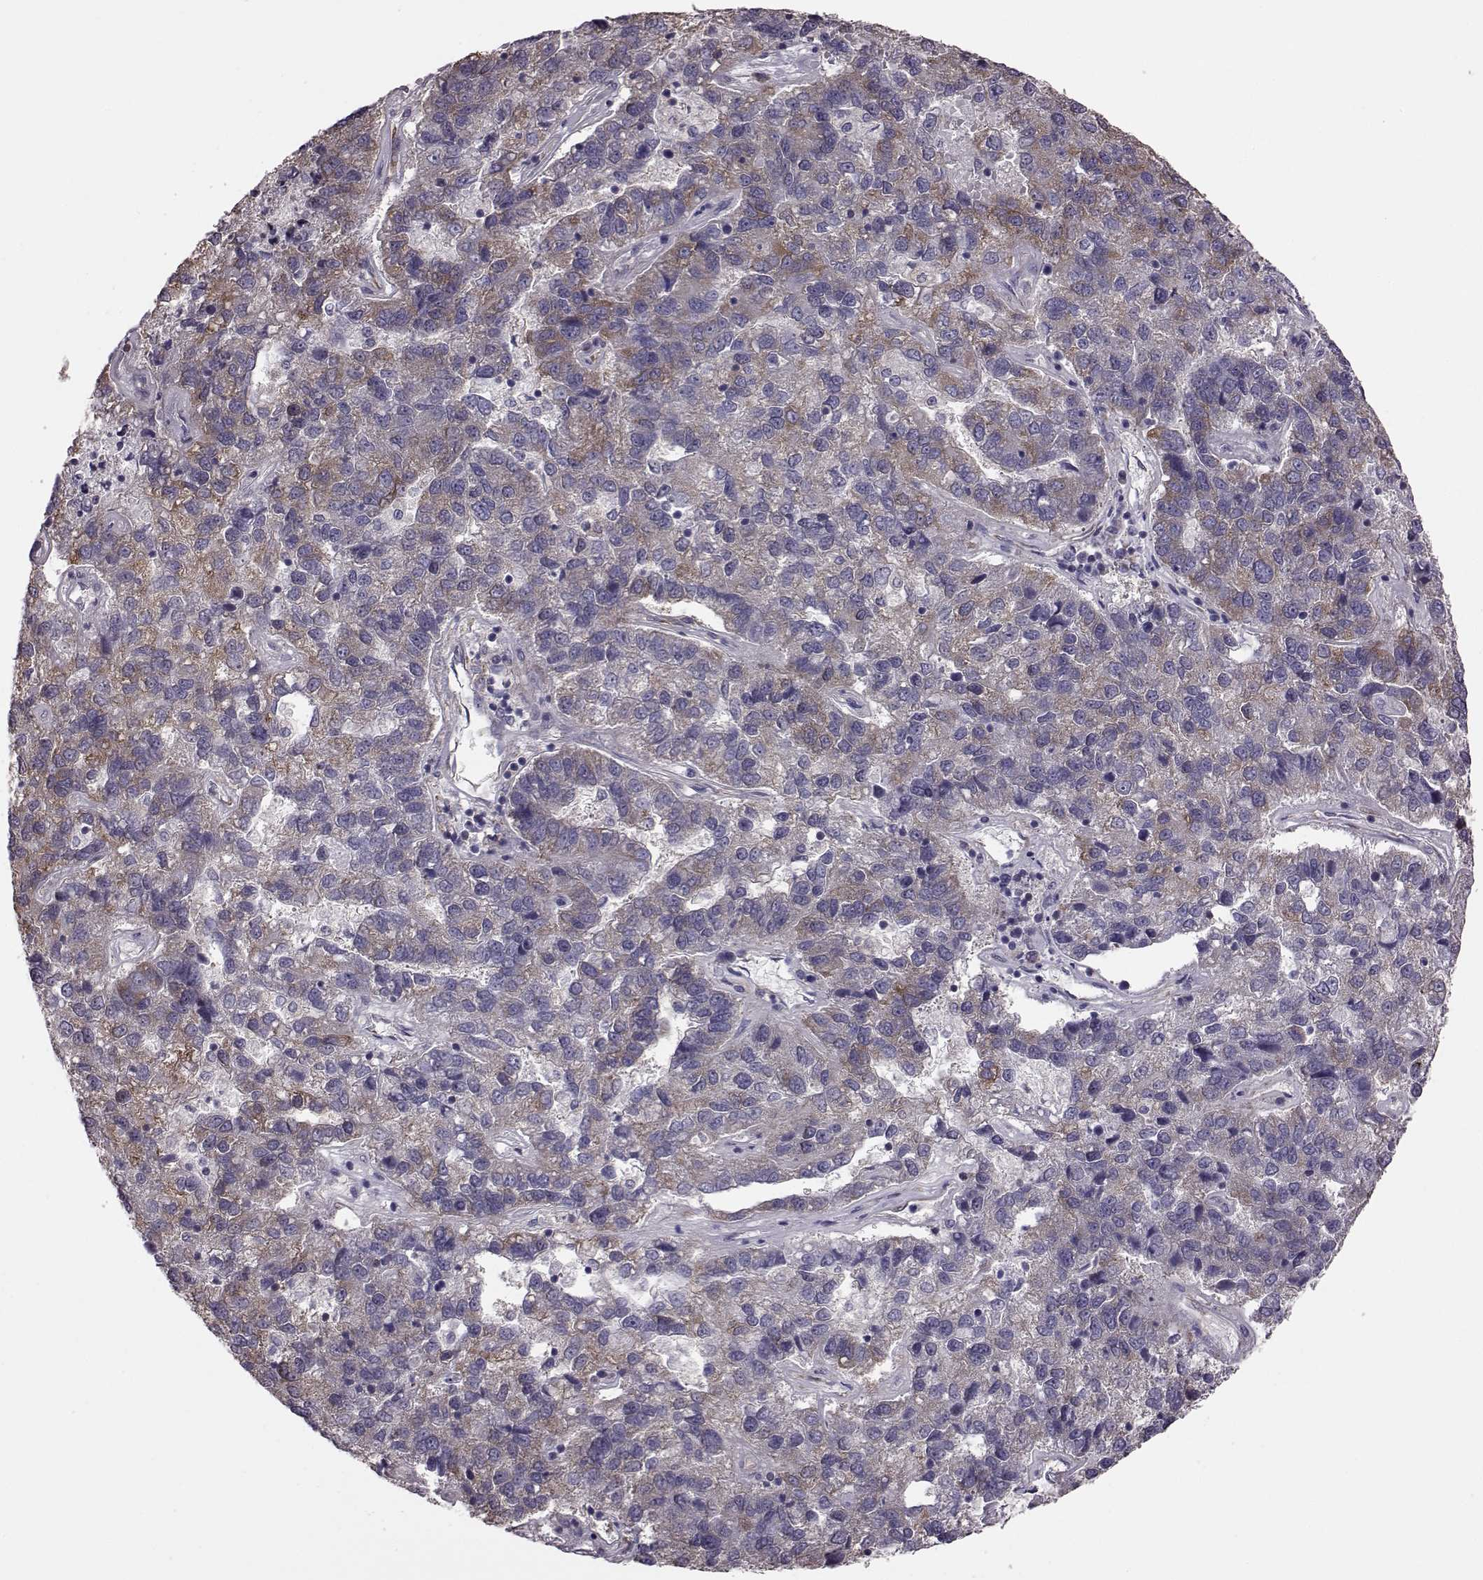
{"staining": {"intensity": "moderate", "quantity": "<25%", "location": "cytoplasmic/membranous"}, "tissue": "pancreatic cancer", "cell_type": "Tumor cells", "image_type": "cancer", "snomed": [{"axis": "morphology", "description": "Adenocarcinoma, NOS"}, {"axis": "topography", "description": "Pancreas"}], "caption": "Pancreatic cancer stained with DAB (3,3'-diaminobenzidine) immunohistochemistry exhibits low levels of moderate cytoplasmic/membranous positivity in approximately <25% of tumor cells.", "gene": "ADGRG2", "patient": {"sex": "female", "age": 61}}